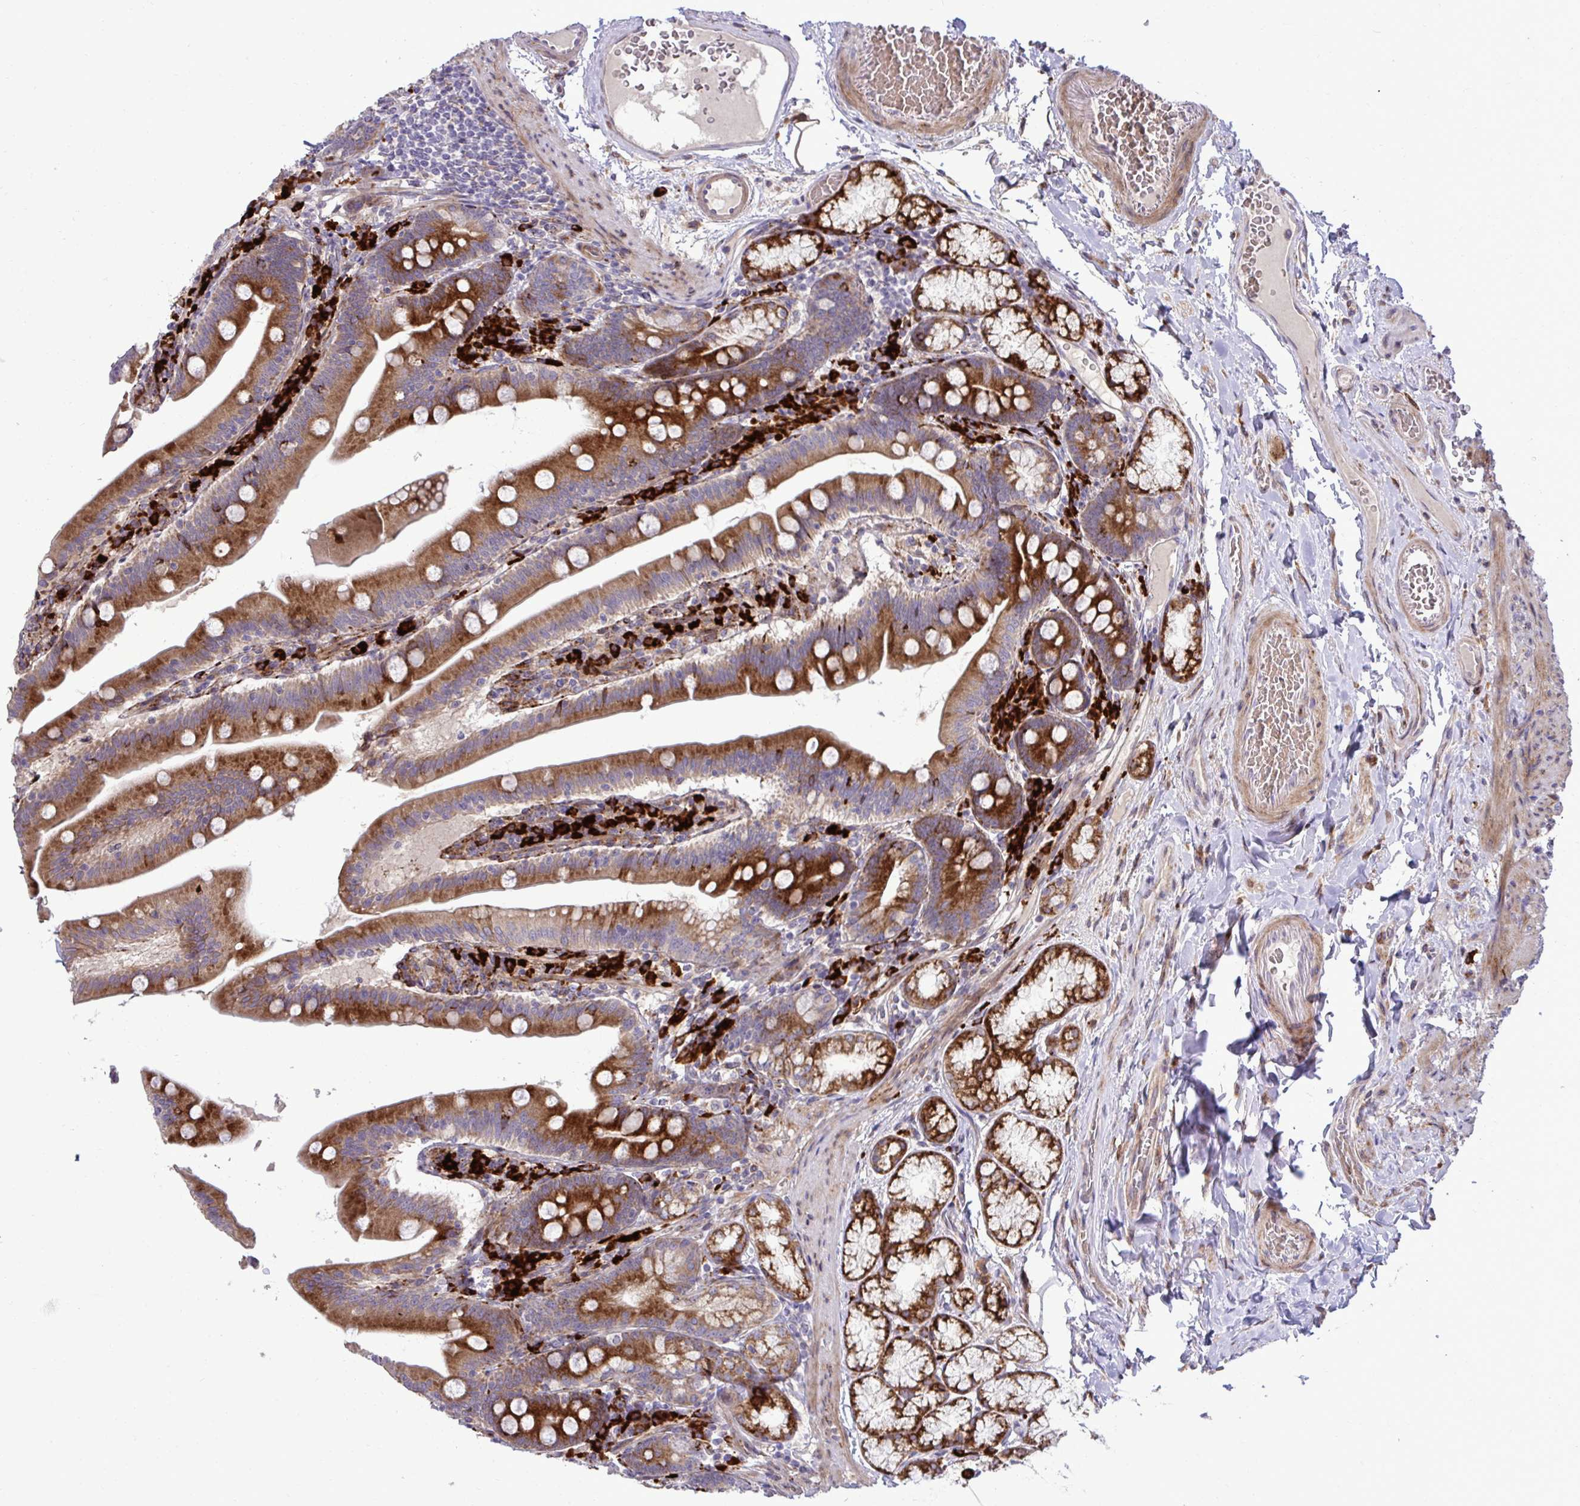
{"staining": {"intensity": "strong", "quantity": ">75%", "location": "cytoplasmic/membranous"}, "tissue": "duodenum", "cell_type": "Glandular cells", "image_type": "normal", "snomed": [{"axis": "morphology", "description": "Normal tissue, NOS"}, {"axis": "topography", "description": "Duodenum"}], "caption": "About >75% of glandular cells in benign duodenum reveal strong cytoplasmic/membranous protein expression as visualized by brown immunohistochemical staining.", "gene": "LIMS1", "patient": {"sex": "female", "age": 67}}